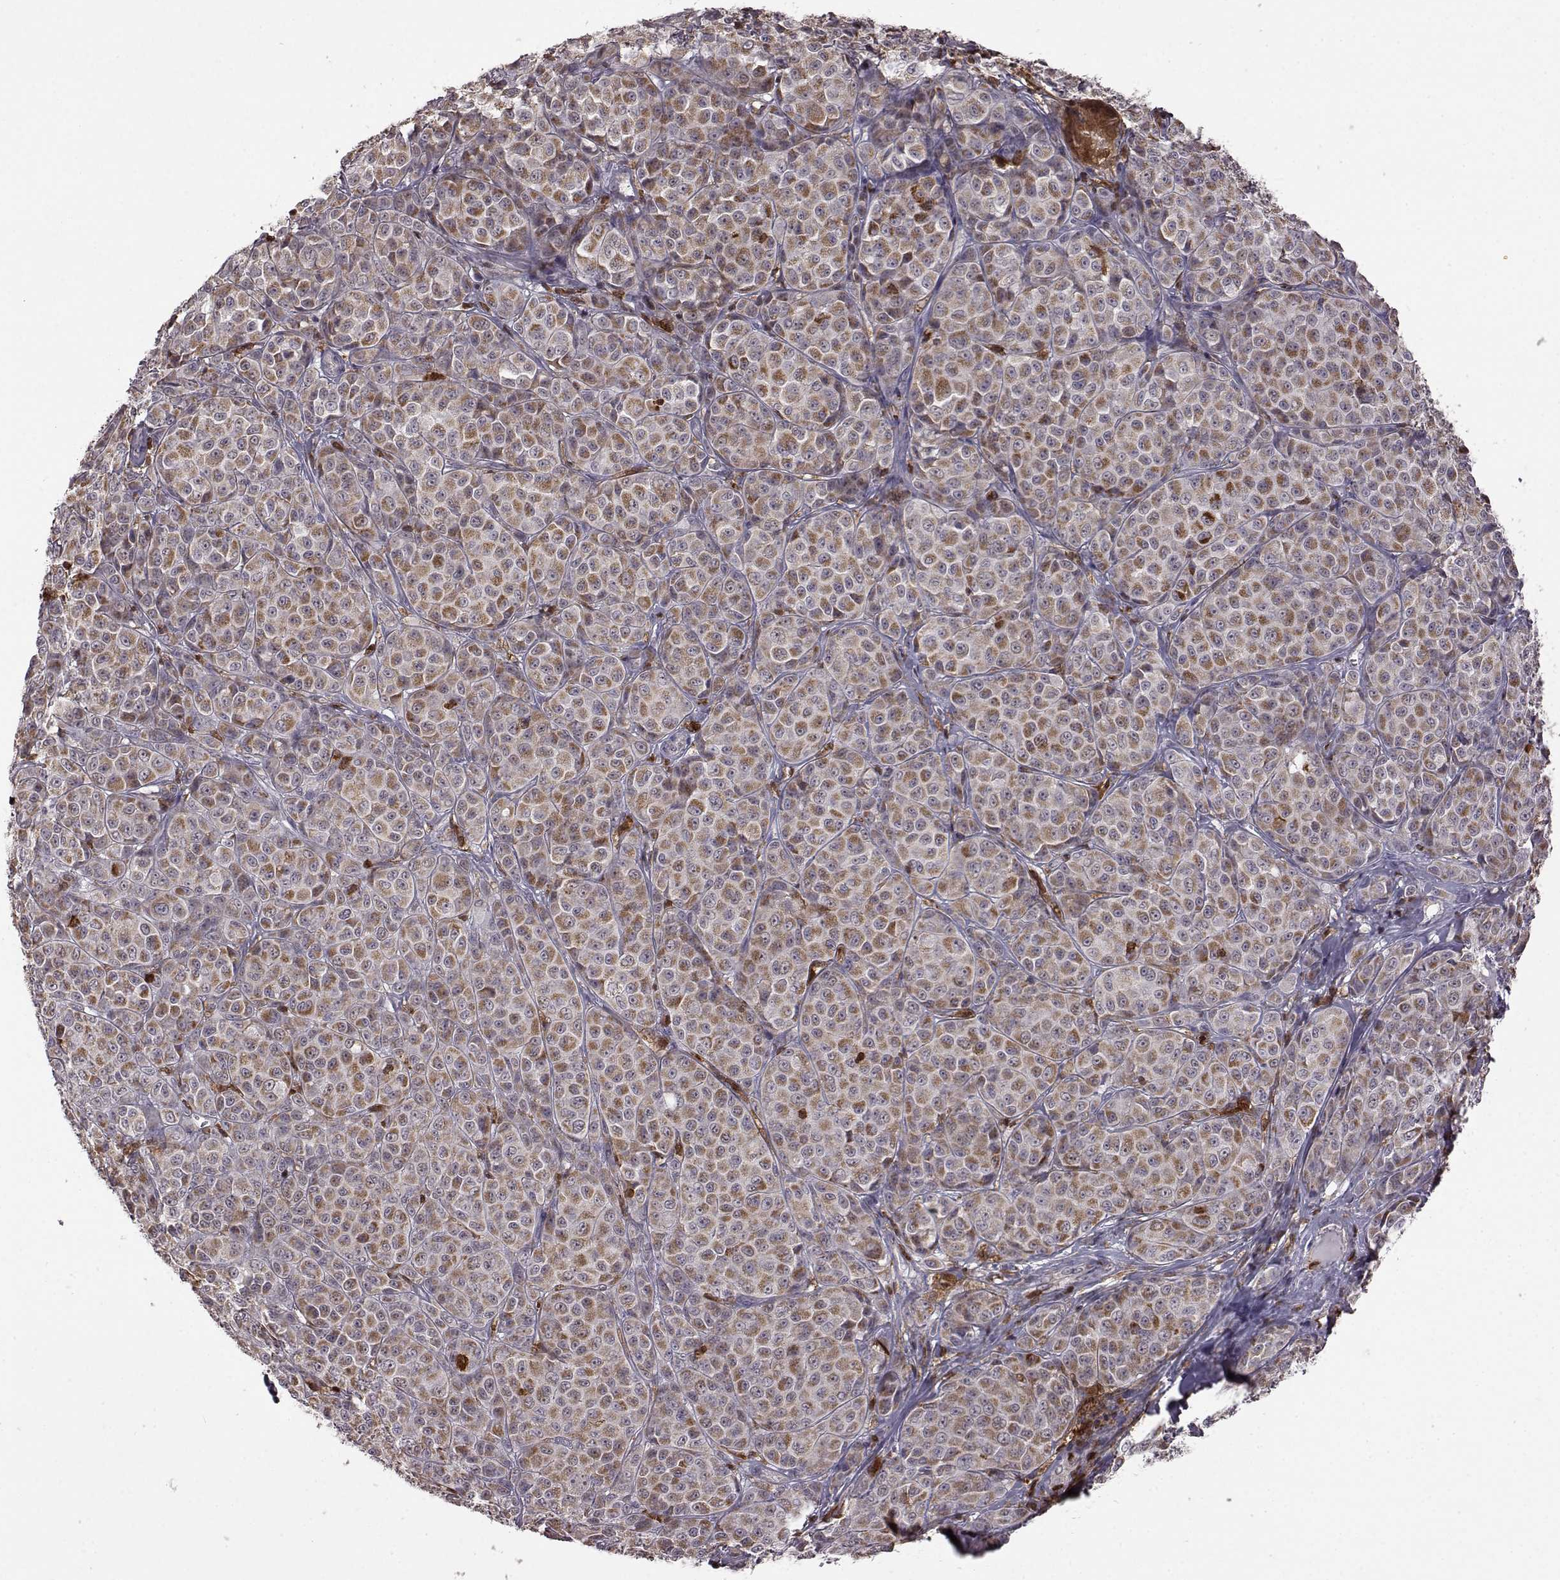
{"staining": {"intensity": "moderate", "quantity": ">75%", "location": "cytoplasmic/membranous"}, "tissue": "melanoma", "cell_type": "Tumor cells", "image_type": "cancer", "snomed": [{"axis": "morphology", "description": "Malignant melanoma, NOS"}, {"axis": "topography", "description": "Skin"}], "caption": "Moderate cytoplasmic/membranous staining for a protein is present in about >75% of tumor cells of melanoma using immunohistochemistry.", "gene": "DOK2", "patient": {"sex": "male", "age": 89}}